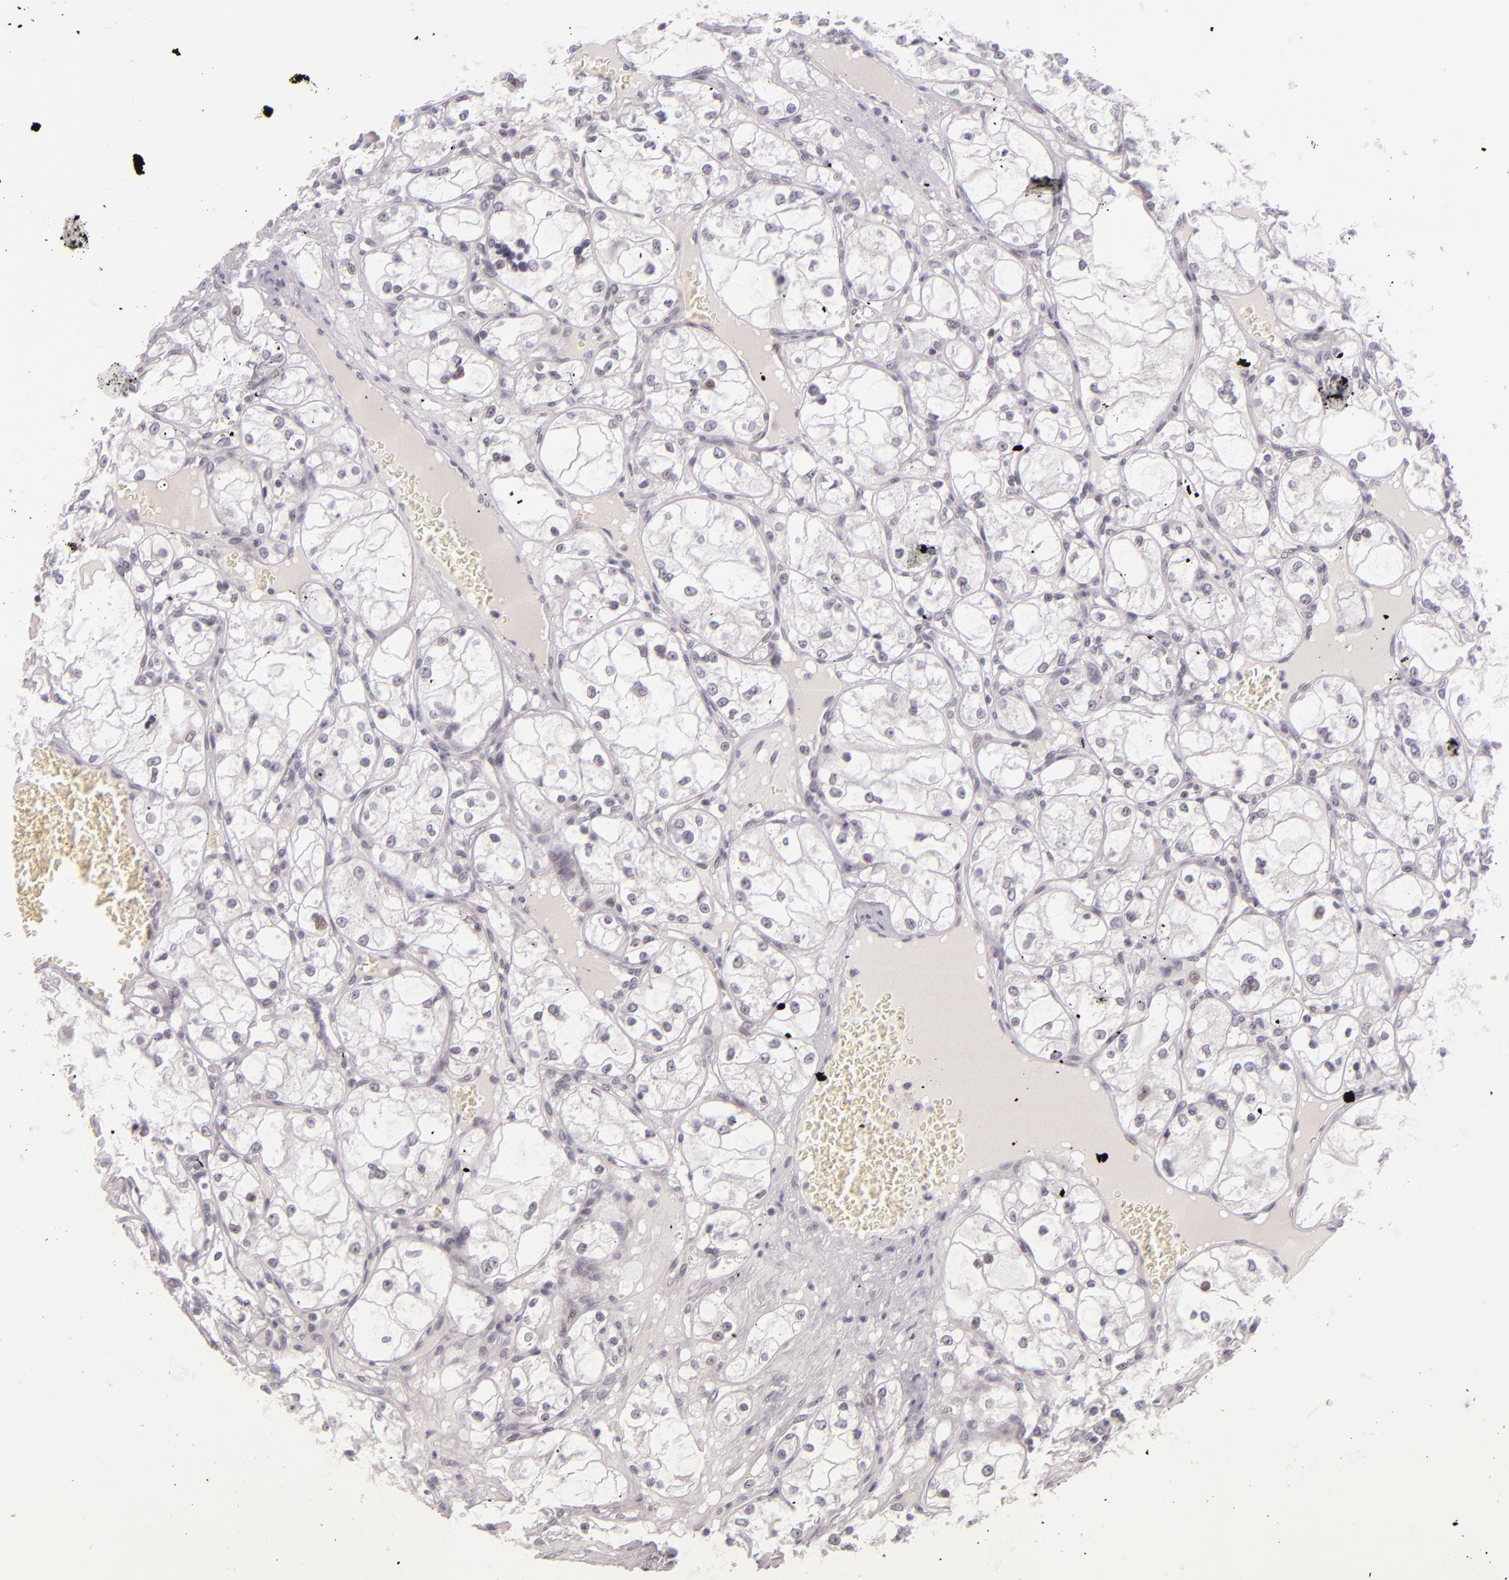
{"staining": {"intensity": "negative", "quantity": "none", "location": "none"}, "tissue": "renal cancer", "cell_type": "Tumor cells", "image_type": "cancer", "snomed": [{"axis": "morphology", "description": "Adenocarcinoma, NOS"}, {"axis": "topography", "description": "Kidney"}], "caption": "Renal cancer (adenocarcinoma) was stained to show a protein in brown. There is no significant positivity in tumor cells.", "gene": "BCL3", "patient": {"sex": "male", "age": 61}}